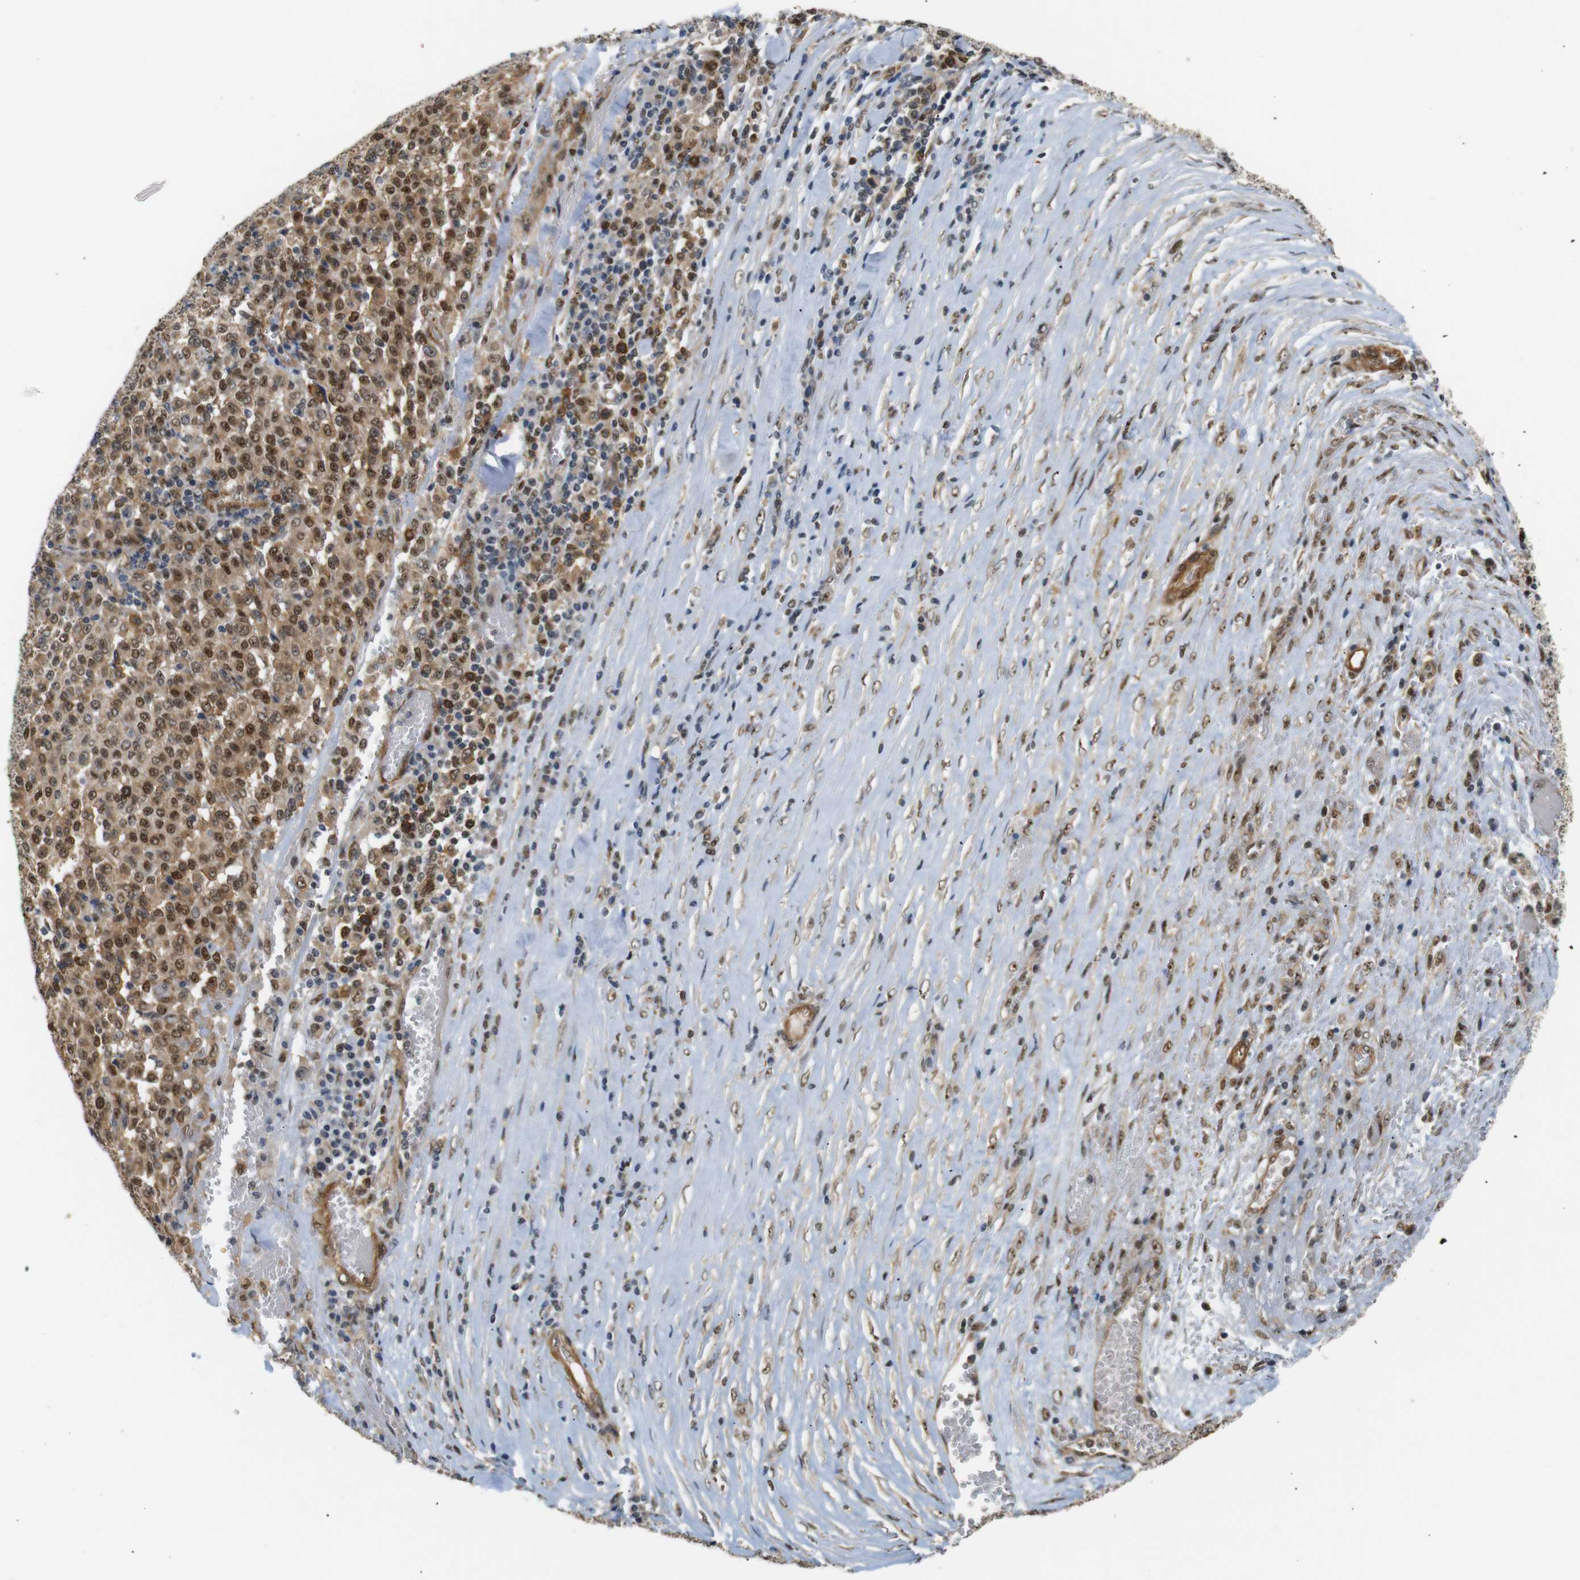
{"staining": {"intensity": "moderate", "quantity": ">75%", "location": "cytoplasmic/membranous,nuclear"}, "tissue": "melanoma", "cell_type": "Tumor cells", "image_type": "cancer", "snomed": [{"axis": "morphology", "description": "Malignant melanoma, Metastatic site"}, {"axis": "topography", "description": "Pancreas"}], "caption": "Immunohistochemistry histopathology image of neoplastic tissue: human melanoma stained using IHC exhibits medium levels of moderate protein expression localized specifically in the cytoplasmic/membranous and nuclear of tumor cells, appearing as a cytoplasmic/membranous and nuclear brown color.", "gene": "PARN", "patient": {"sex": "female", "age": 30}}